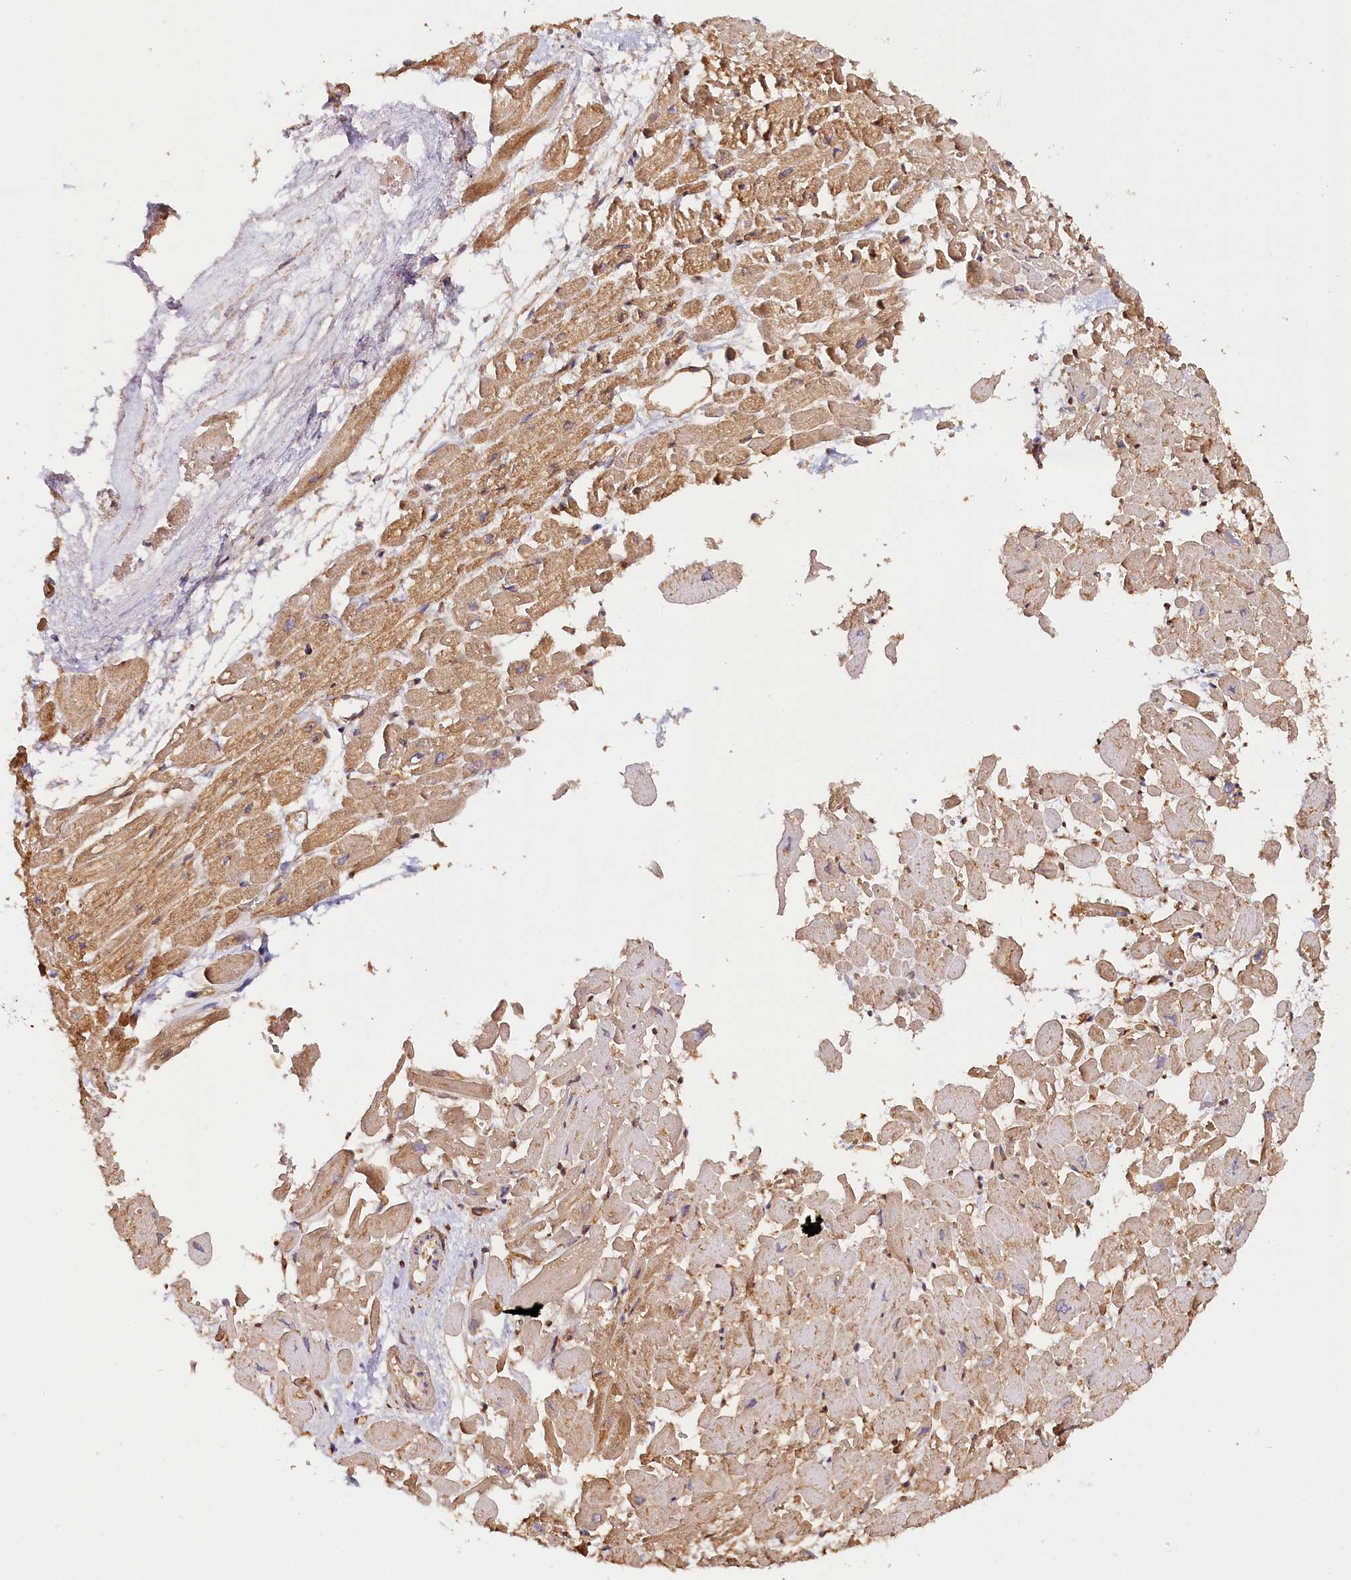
{"staining": {"intensity": "moderate", "quantity": ">75%", "location": "cytoplasmic/membranous"}, "tissue": "heart muscle", "cell_type": "Cardiomyocytes", "image_type": "normal", "snomed": [{"axis": "morphology", "description": "Normal tissue, NOS"}, {"axis": "topography", "description": "Heart"}], "caption": "A histopathology image showing moderate cytoplasmic/membranous staining in approximately >75% of cardiomyocytes in normal heart muscle, as visualized by brown immunohistochemical staining.", "gene": "KATNB1", "patient": {"sex": "male", "age": 54}}